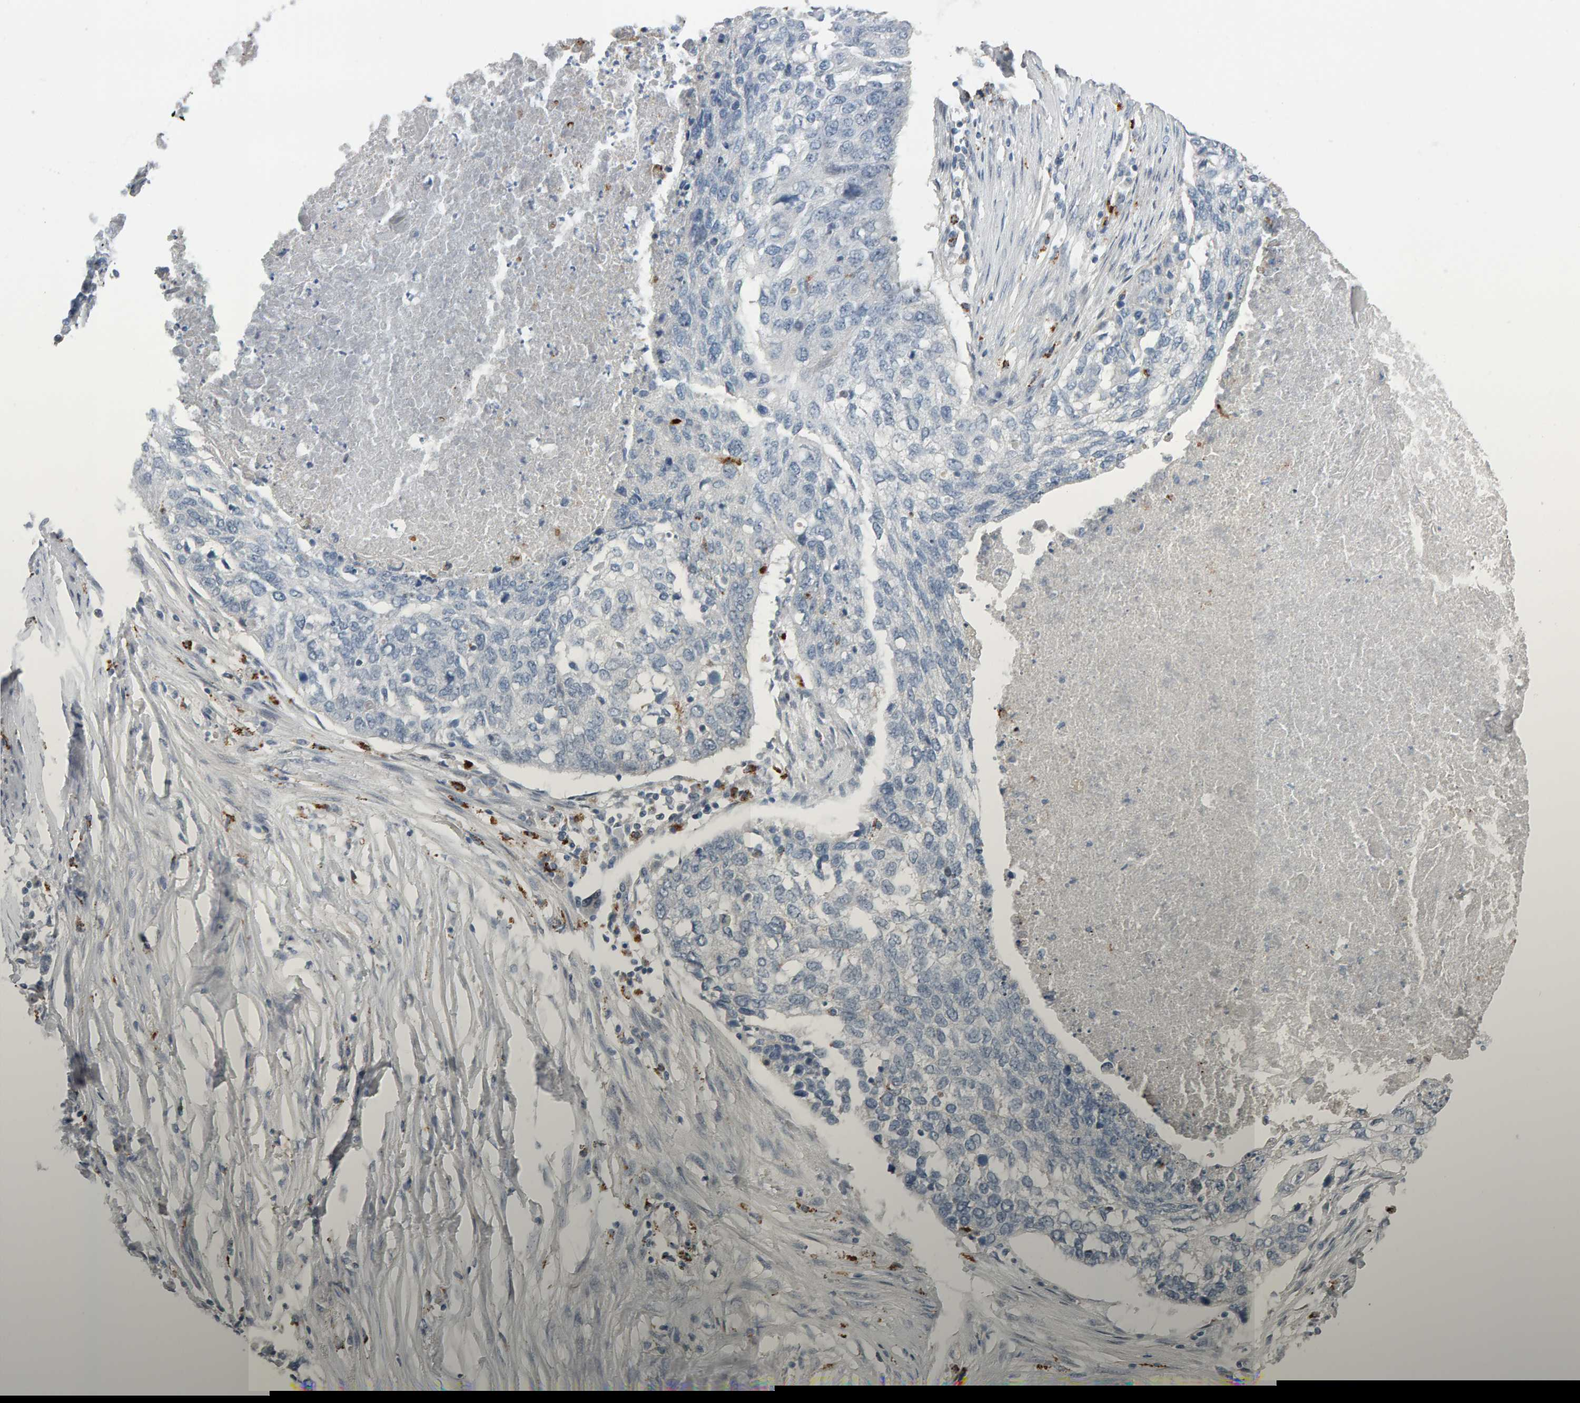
{"staining": {"intensity": "negative", "quantity": "none", "location": "none"}, "tissue": "lung cancer", "cell_type": "Tumor cells", "image_type": "cancer", "snomed": [{"axis": "morphology", "description": "Squamous cell carcinoma, NOS"}, {"axis": "topography", "description": "Lung"}], "caption": "The histopathology image exhibits no significant staining in tumor cells of lung squamous cell carcinoma.", "gene": "IPPK", "patient": {"sex": "female", "age": 63}}